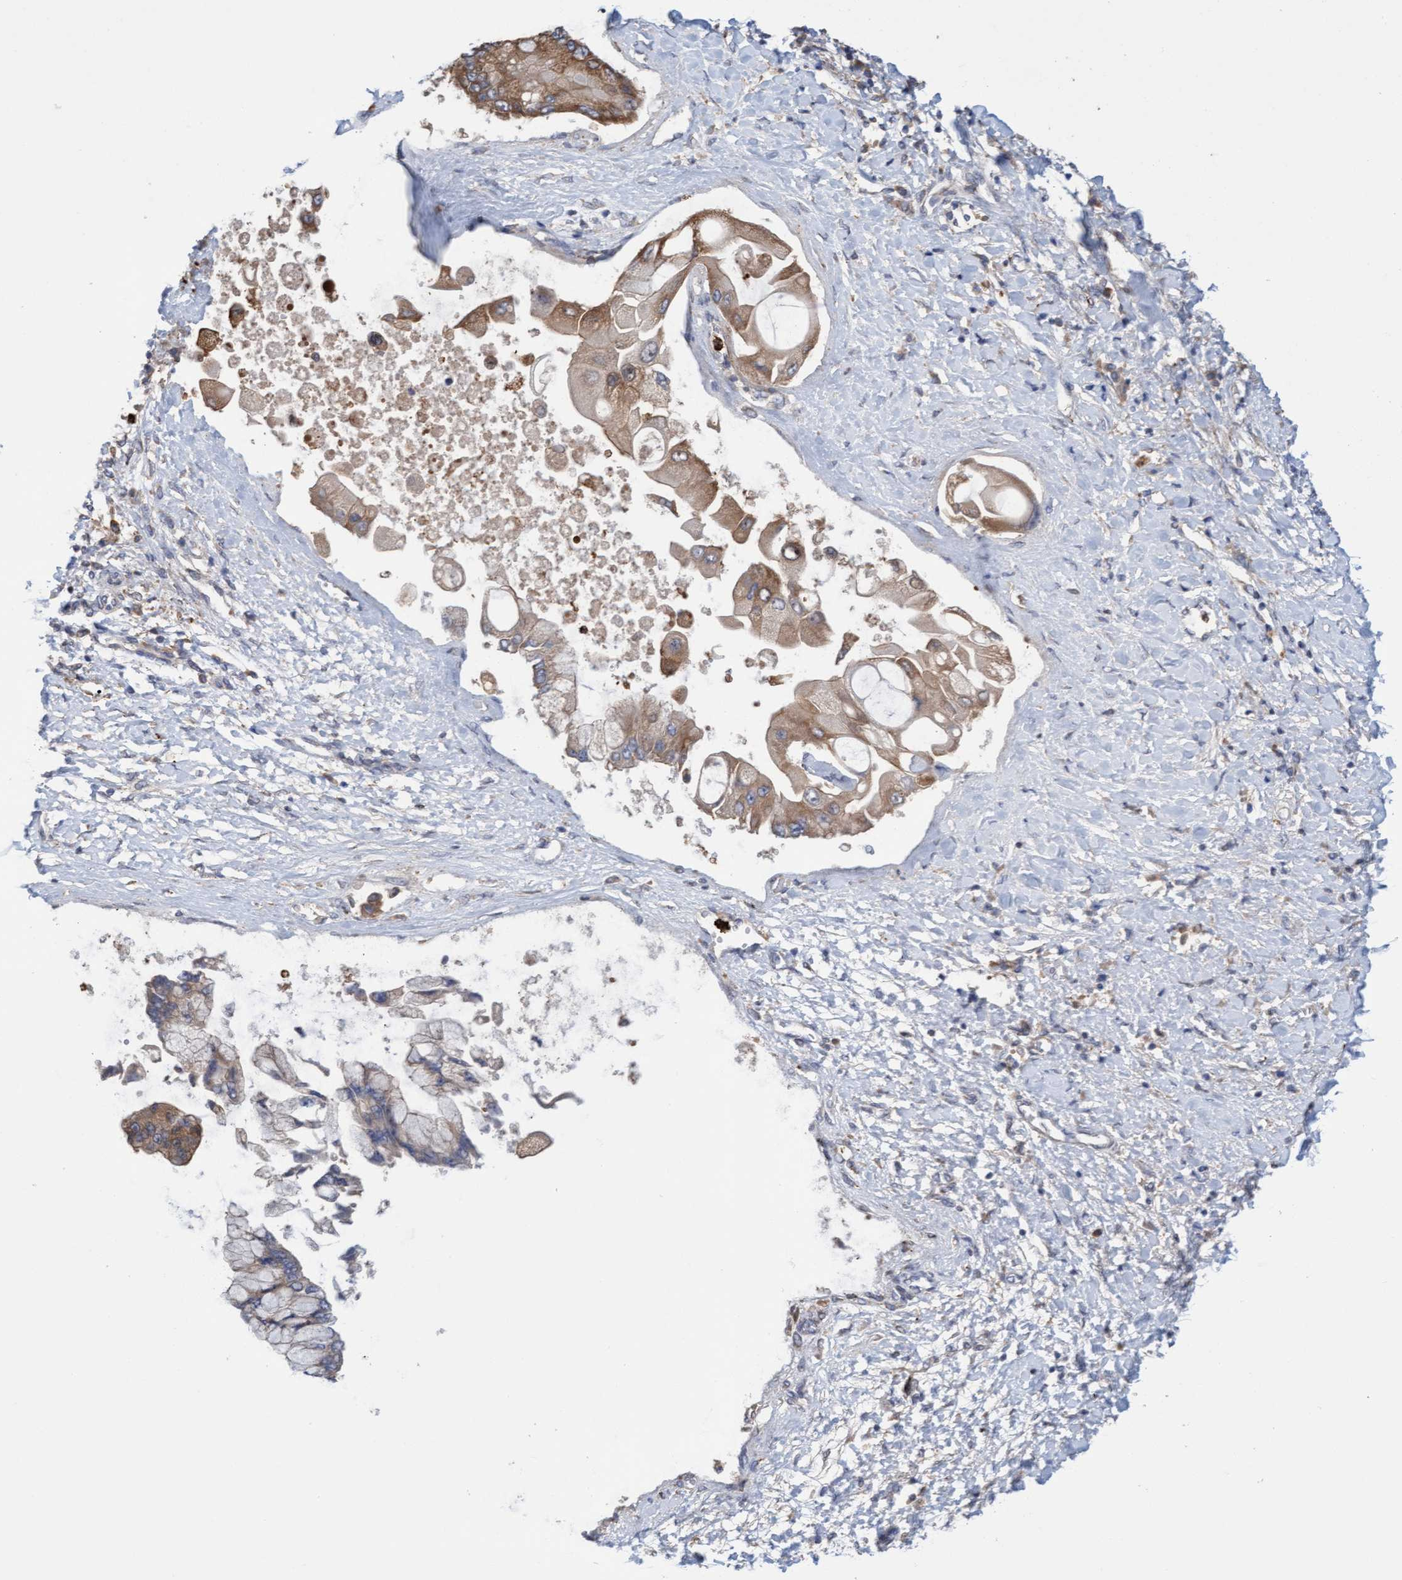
{"staining": {"intensity": "weak", "quantity": ">75%", "location": "cytoplasmic/membranous"}, "tissue": "liver cancer", "cell_type": "Tumor cells", "image_type": "cancer", "snomed": [{"axis": "morphology", "description": "Cholangiocarcinoma"}, {"axis": "topography", "description": "Liver"}], "caption": "This photomicrograph reveals IHC staining of liver cancer (cholangiocarcinoma), with low weak cytoplasmic/membranous staining in approximately >75% of tumor cells.", "gene": "MMP8", "patient": {"sex": "male", "age": 50}}